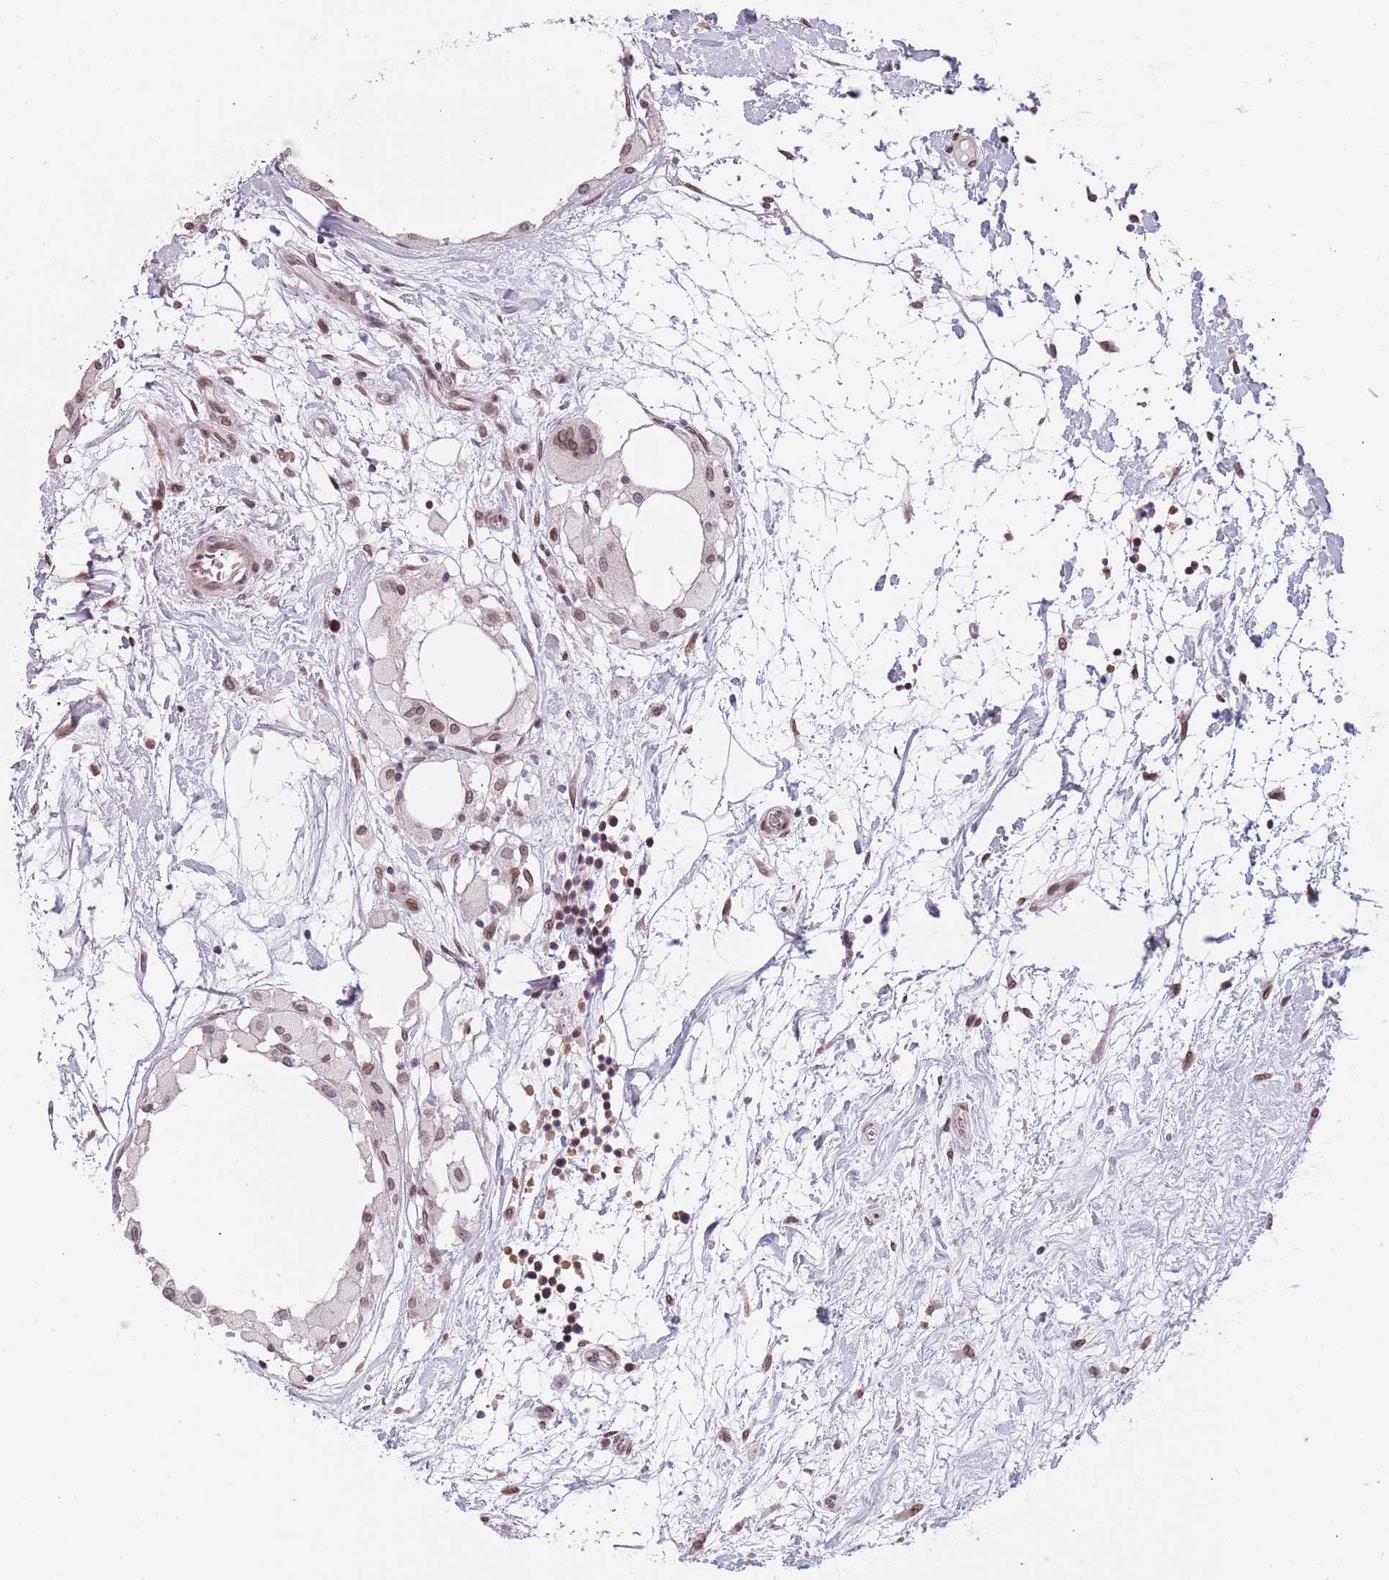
{"staining": {"intensity": "weak", "quantity": ">75%", "location": "cytoplasmic/membranous,nuclear"}, "tissue": "breast cancer", "cell_type": "Tumor cells", "image_type": "cancer", "snomed": [{"axis": "morphology", "description": "Duct carcinoma"}, {"axis": "topography", "description": "Breast"}], "caption": "Immunohistochemical staining of human intraductal carcinoma (breast) displays low levels of weak cytoplasmic/membranous and nuclear protein staining in approximately >75% of tumor cells. (DAB (3,3'-diaminobenzidine) IHC, brown staining for protein, blue staining for nuclei).", "gene": "KLHDC2", "patient": {"sex": "female", "age": 55}}